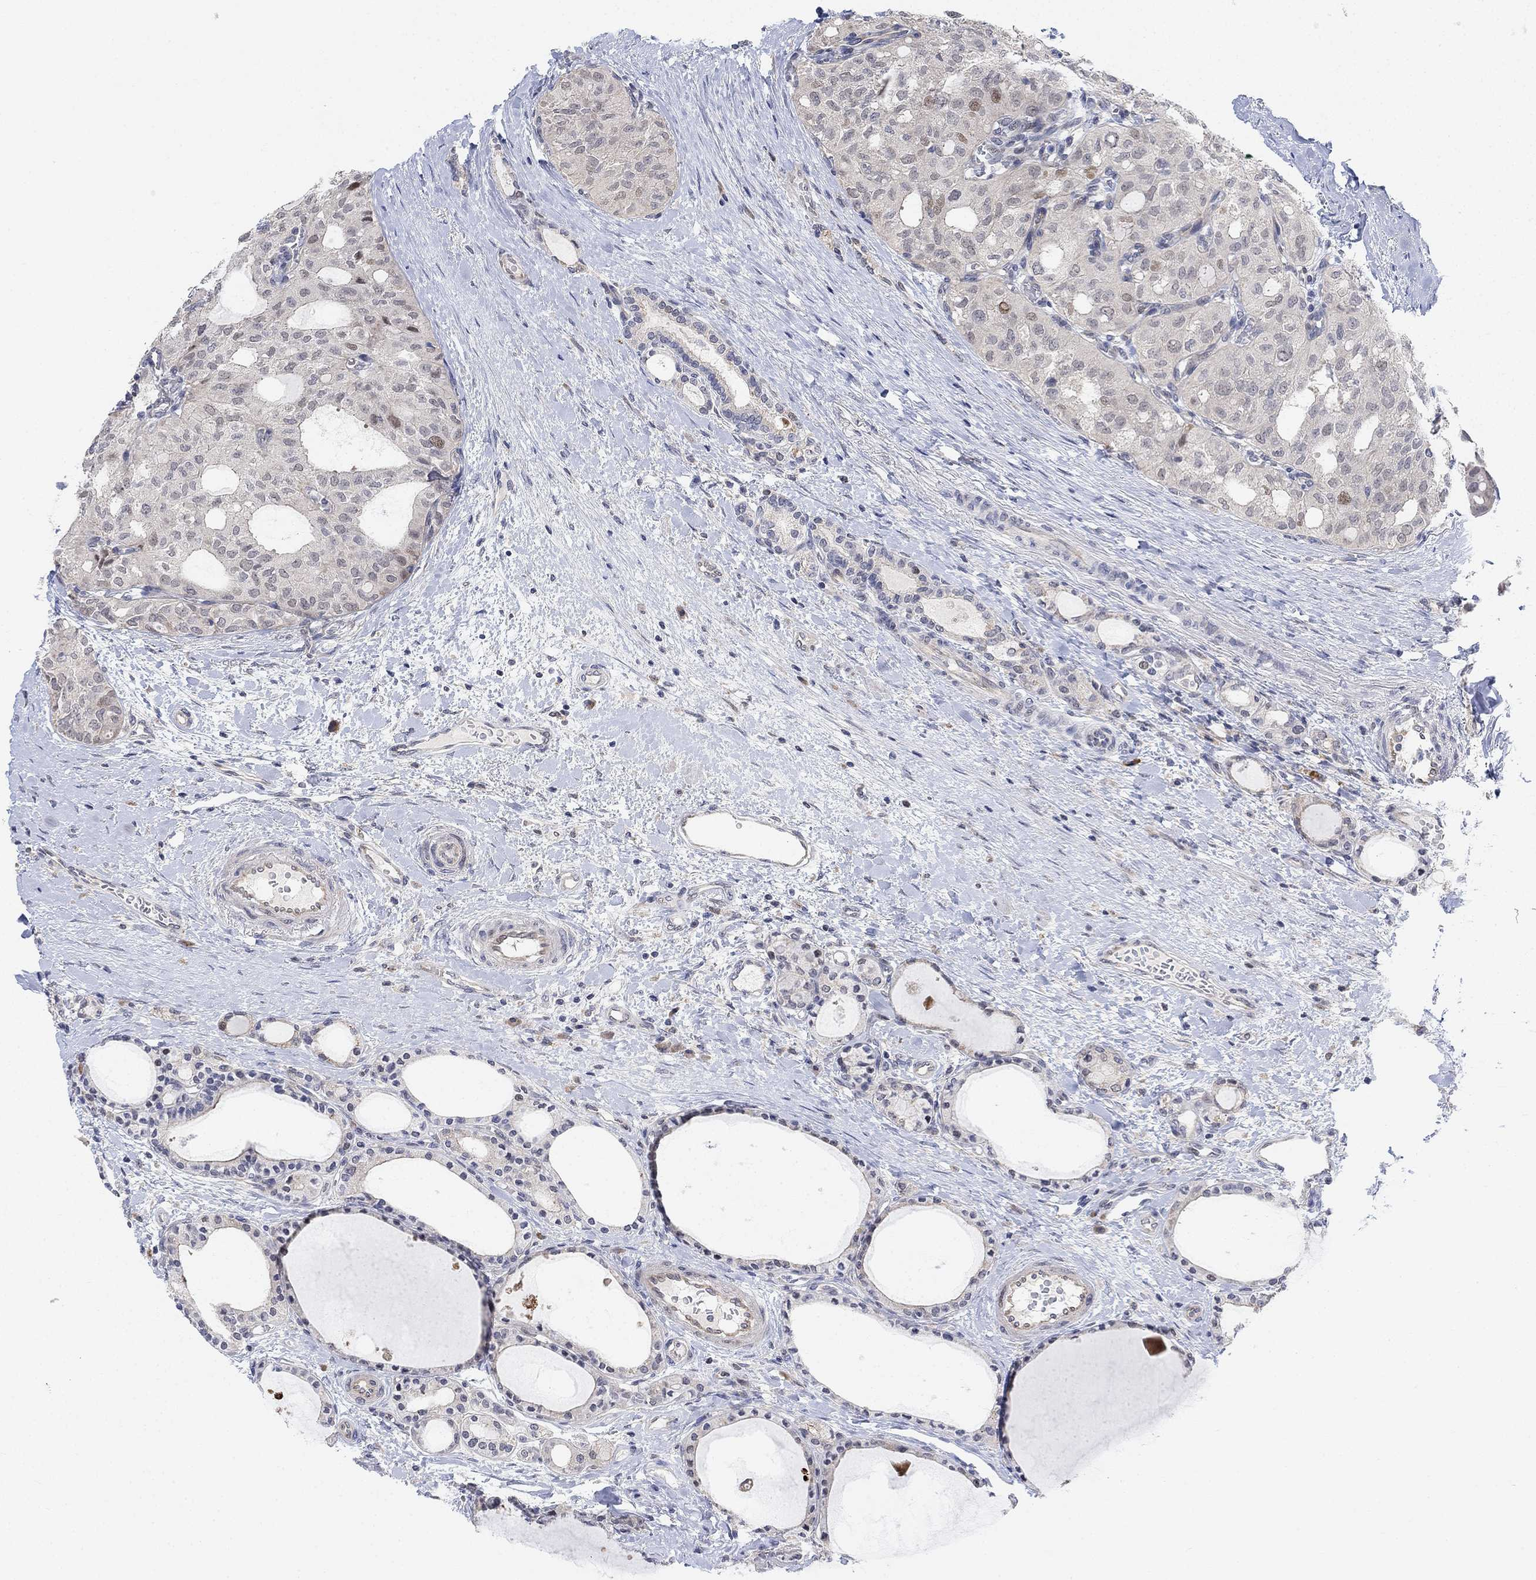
{"staining": {"intensity": "negative", "quantity": "none", "location": "none"}, "tissue": "thyroid cancer", "cell_type": "Tumor cells", "image_type": "cancer", "snomed": [{"axis": "morphology", "description": "Follicular adenoma carcinoma, NOS"}, {"axis": "topography", "description": "Thyroid gland"}], "caption": "This is a histopathology image of IHC staining of thyroid cancer, which shows no staining in tumor cells.", "gene": "CNTF", "patient": {"sex": "male", "age": 75}}